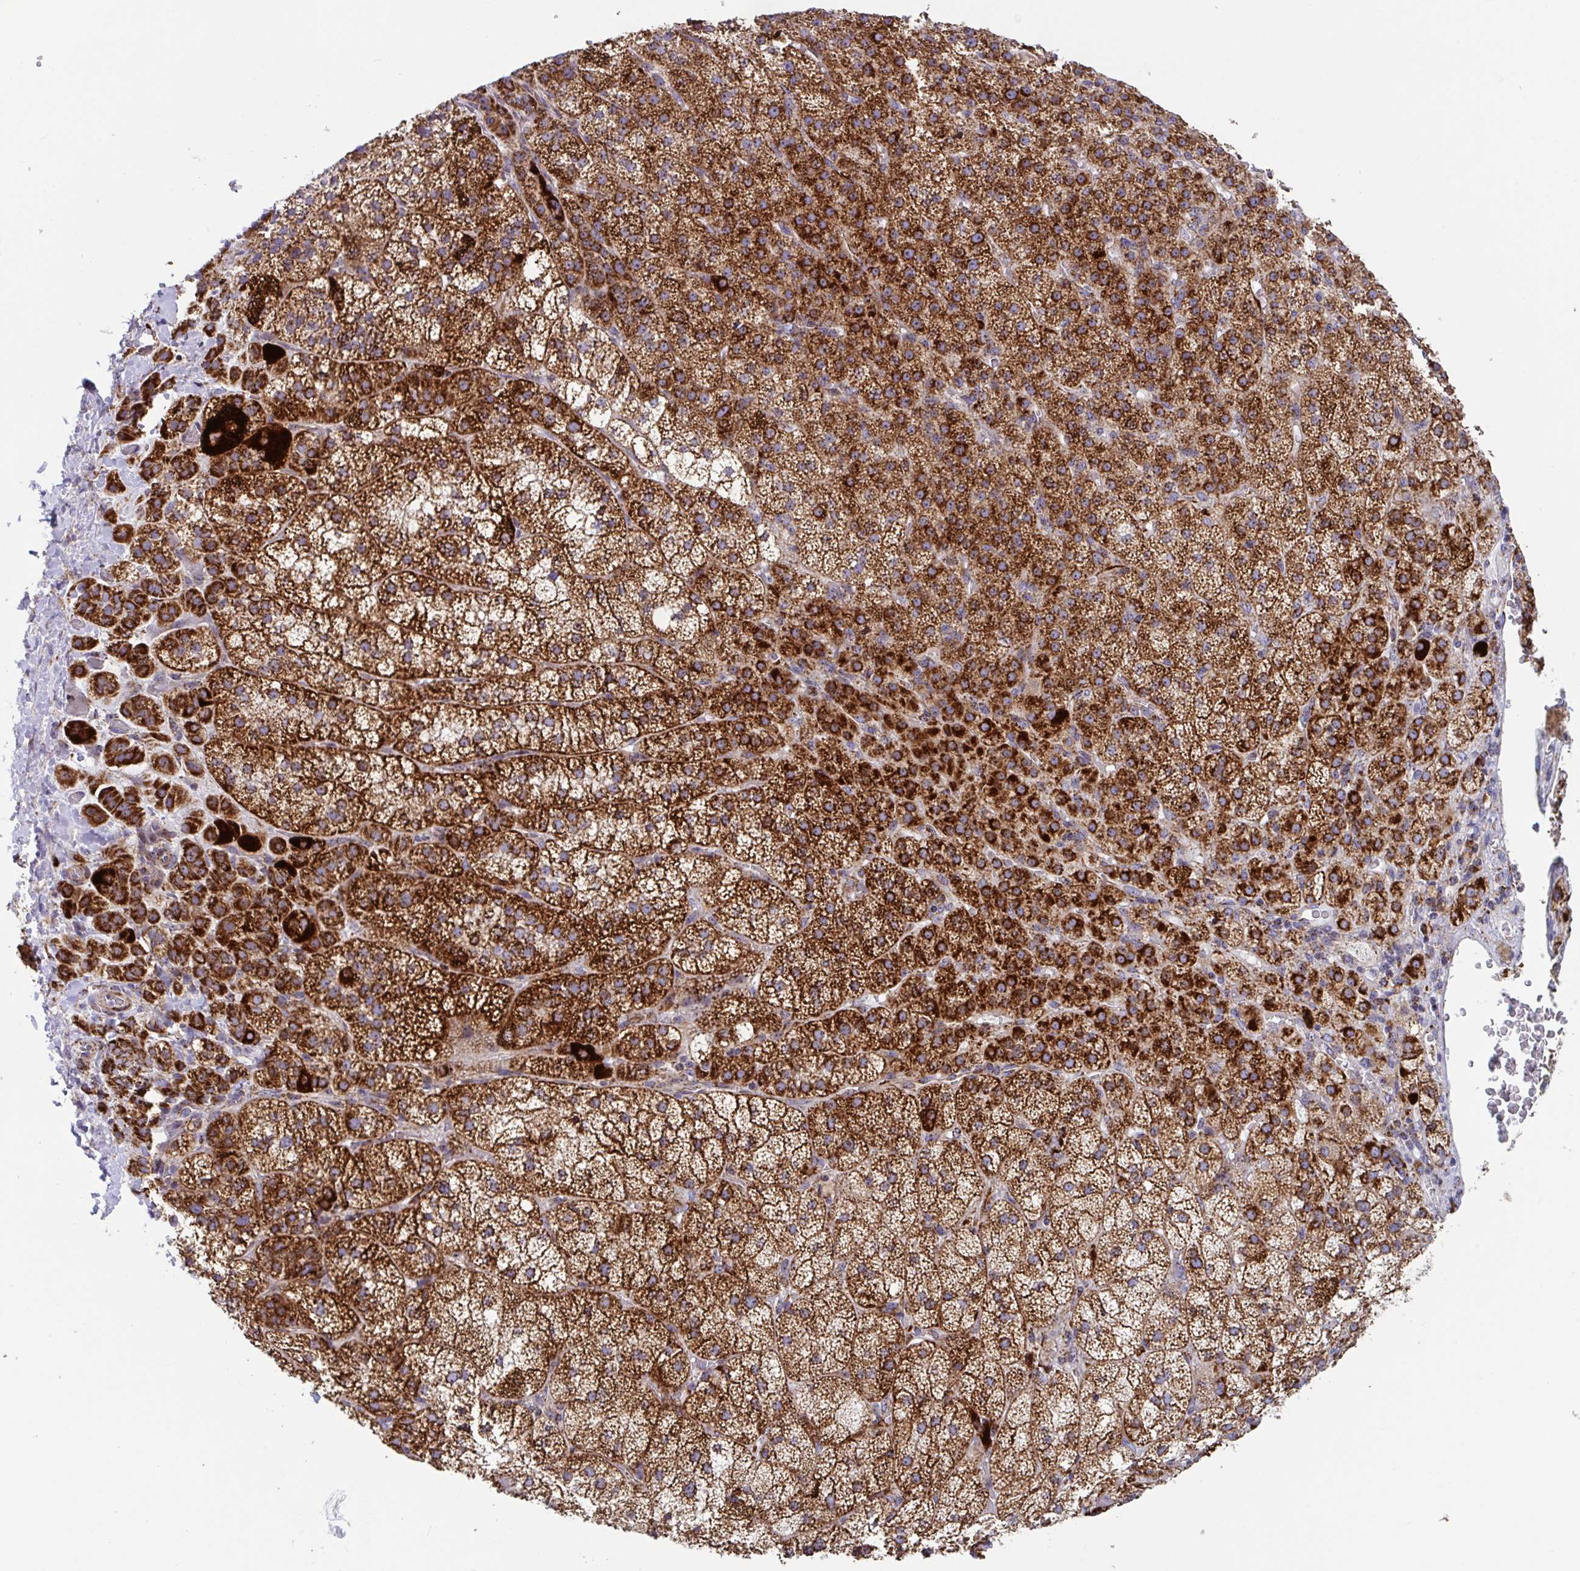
{"staining": {"intensity": "strong", "quantity": ">75%", "location": "cytoplasmic/membranous"}, "tissue": "adrenal gland", "cell_type": "Glandular cells", "image_type": "normal", "snomed": [{"axis": "morphology", "description": "Normal tissue, NOS"}, {"axis": "topography", "description": "Adrenal gland"}], "caption": "Immunohistochemistry (IHC) micrograph of benign adrenal gland stained for a protein (brown), which displays high levels of strong cytoplasmic/membranous expression in about >75% of glandular cells.", "gene": "ATP5MJ", "patient": {"sex": "female", "age": 60}}